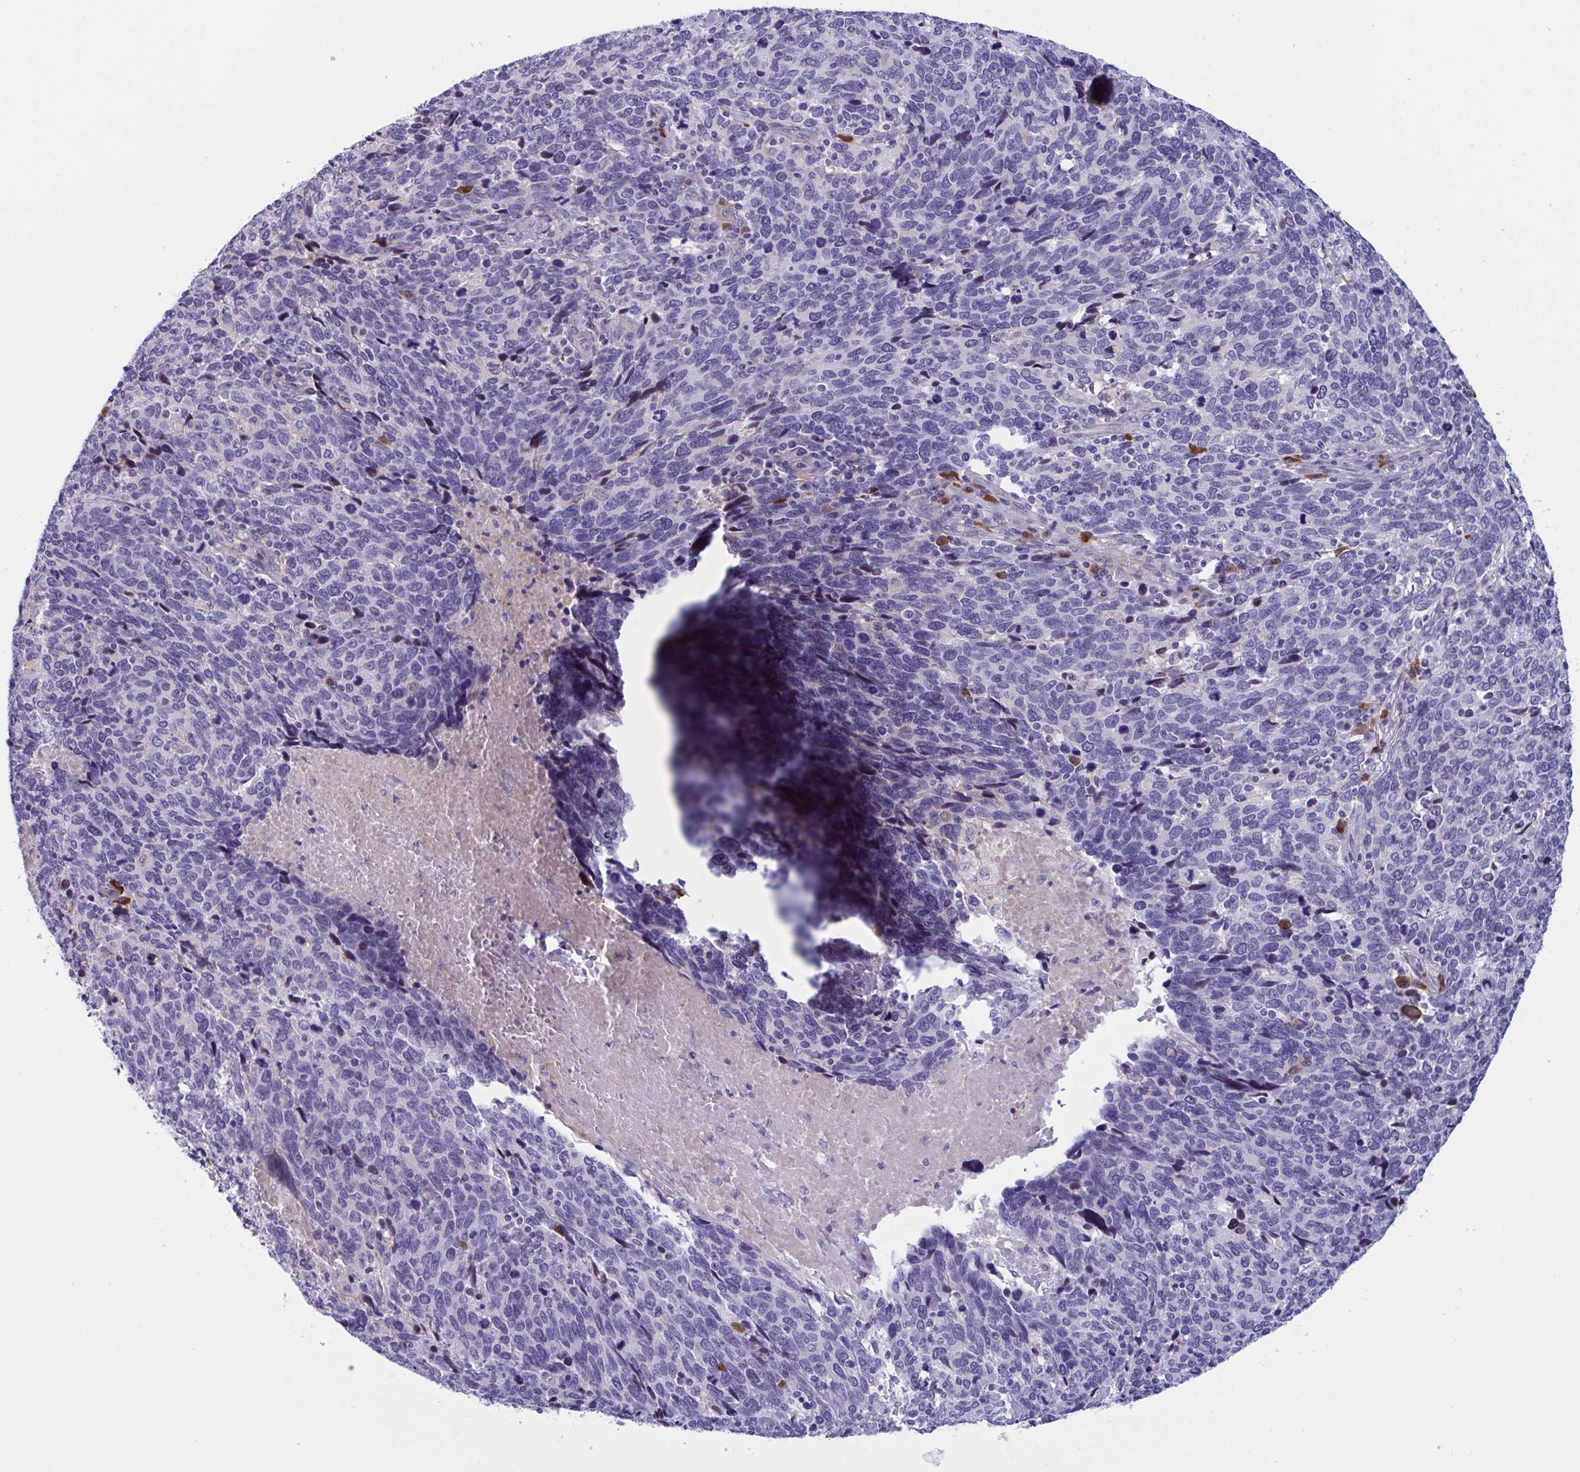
{"staining": {"intensity": "negative", "quantity": "none", "location": "none"}, "tissue": "cervical cancer", "cell_type": "Tumor cells", "image_type": "cancer", "snomed": [{"axis": "morphology", "description": "Squamous cell carcinoma, NOS"}, {"axis": "topography", "description": "Cervix"}], "caption": "Cervical squamous cell carcinoma stained for a protein using immunohistochemistry (IHC) displays no expression tumor cells.", "gene": "MS4A14", "patient": {"sex": "female", "age": 41}}